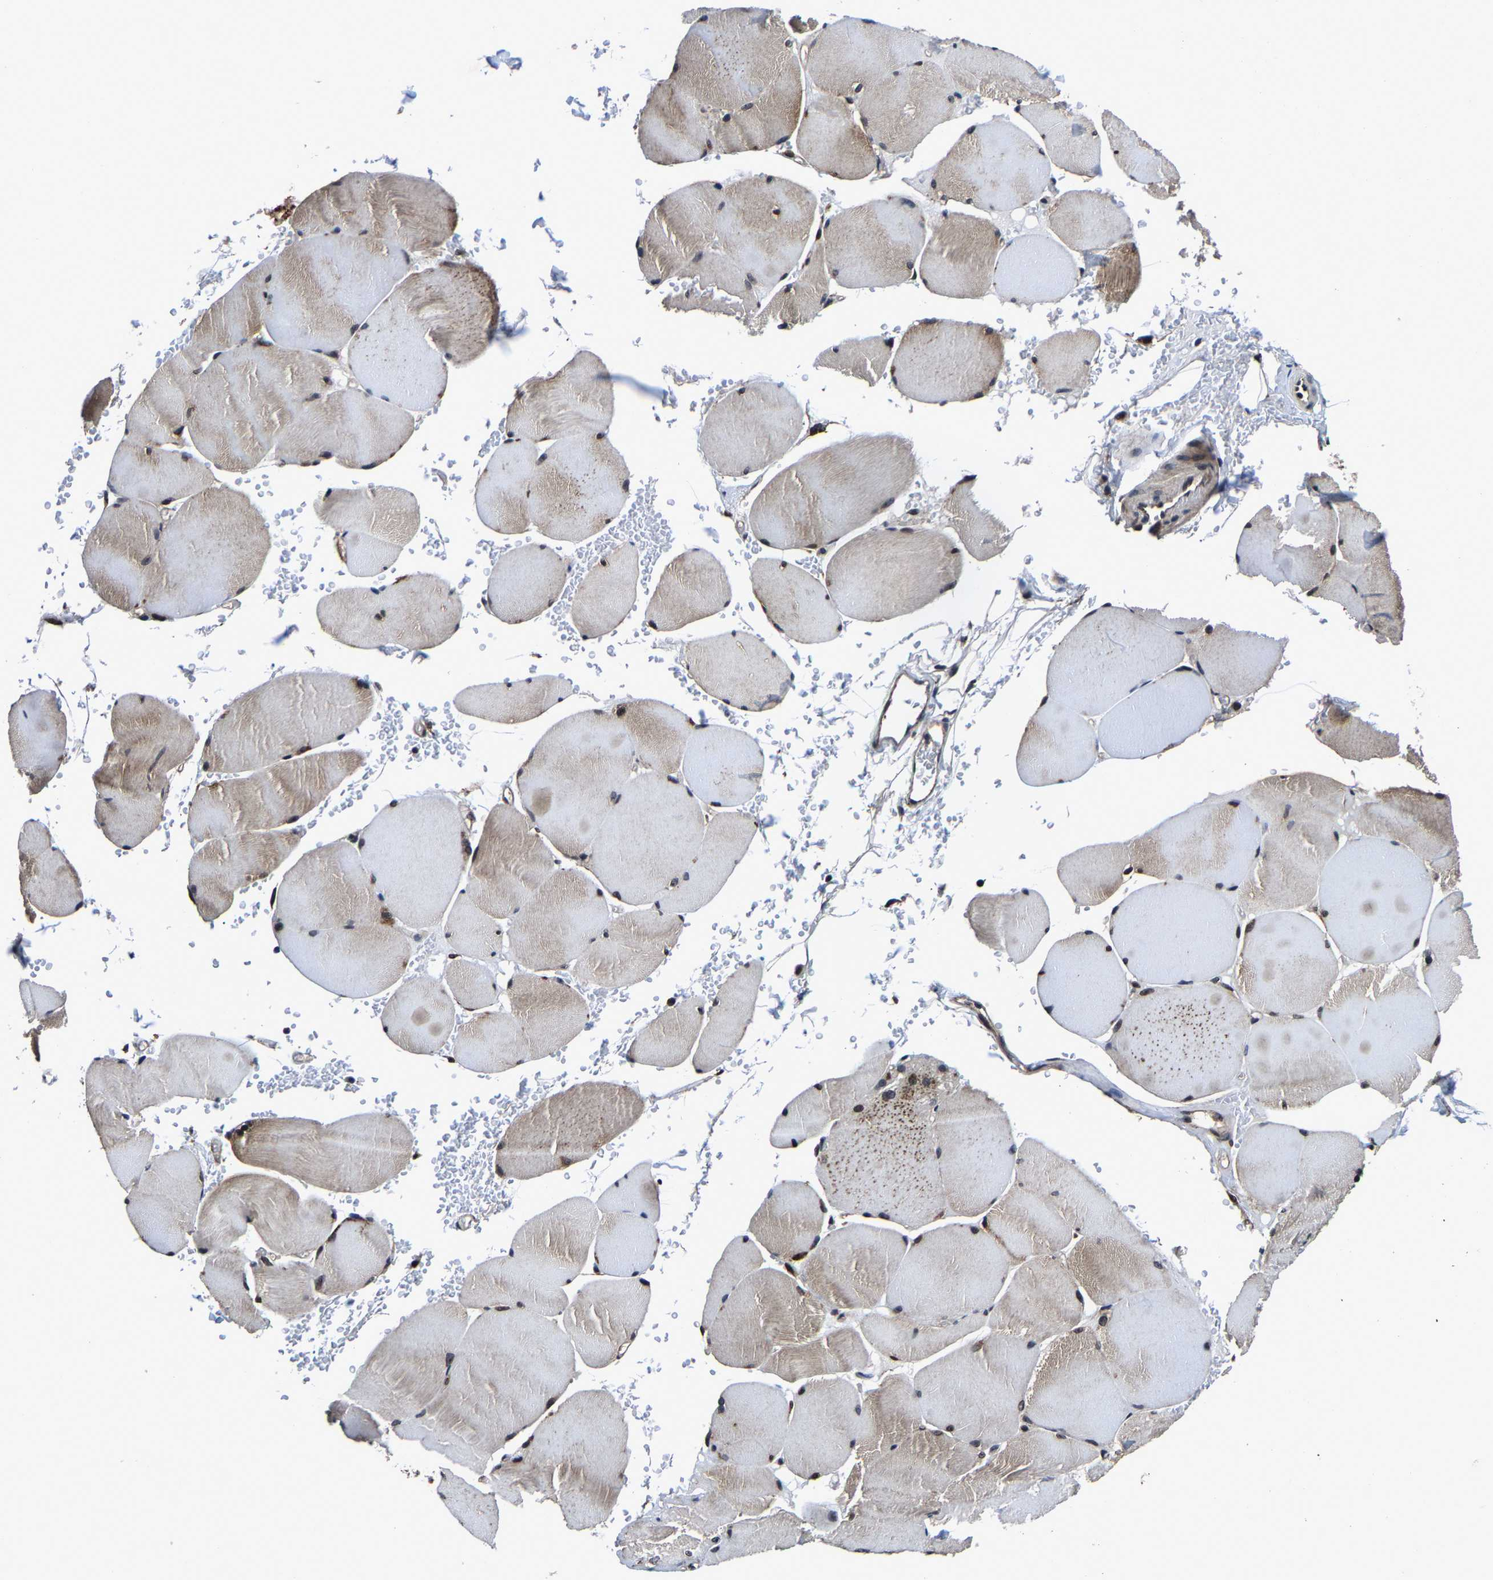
{"staining": {"intensity": "weak", "quantity": "25%-75%", "location": "cytoplasmic/membranous"}, "tissue": "skeletal muscle", "cell_type": "Myocytes", "image_type": "normal", "snomed": [{"axis": "morphology", "description": "Normal tissue, NOS"}, {"axis": "topography", "description": "Skin"}, {"axis": "topography", "description": "Skeletal muscle"}], "caption": "A micrograph of skeletal muscle stained for a protein shows weak cytoplasmic/membranous brown staining in myocytes.", "gene": "ZCCHC7", "patient": {"sex": "male", "age": 83}}